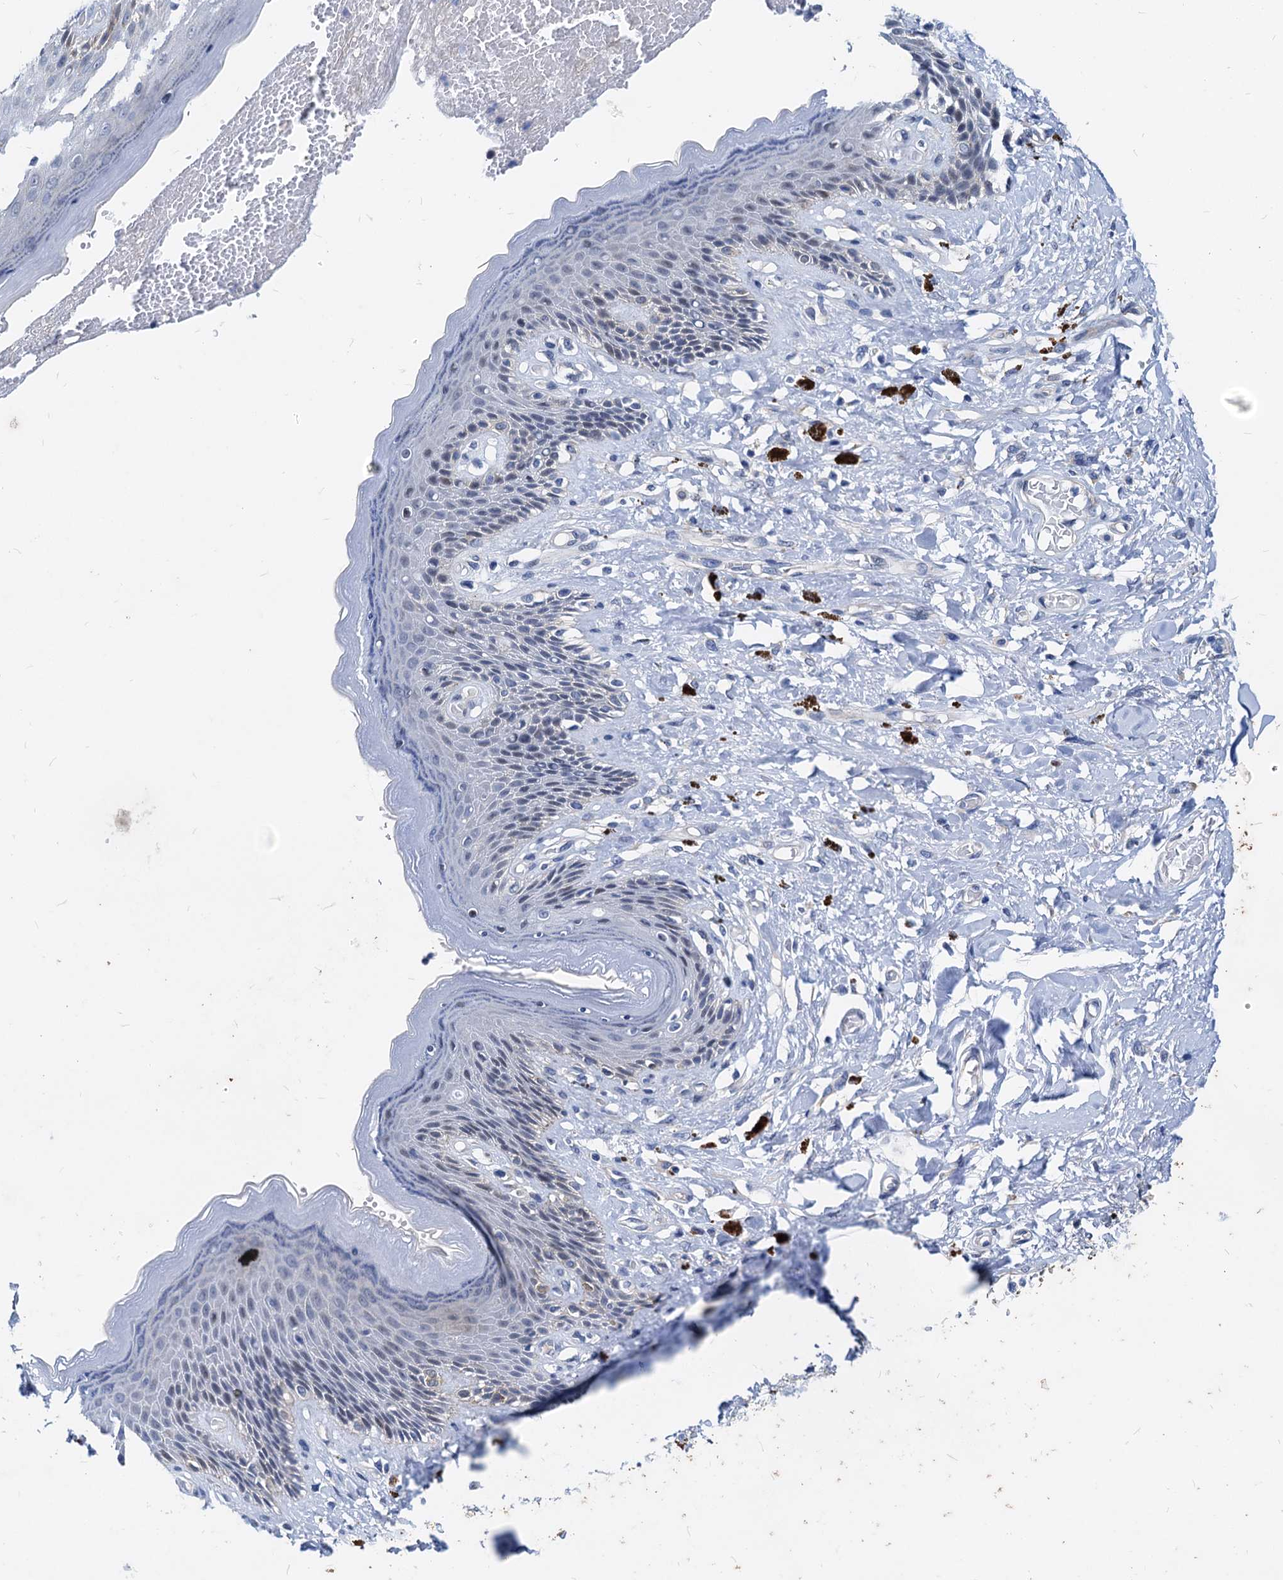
{"staining": {"intensity": "negative", "quantity": "none", "location": "none"}, "tissue": "skin", "cell_type": "Epidermal cells", "image_type": "normal", "snomed": [{"axis": "morphology", "description": "Normal tissue, NOS"}, {"axis": "topography", "description": "Anal"}], "caption": "This is a image of IHC staining of unremarkable skin, which shows no positivity in epidermal cells. Nuclei are stained in blue.", "gene": "HSF2", "patient": {"sex": "female", "age": 78}}